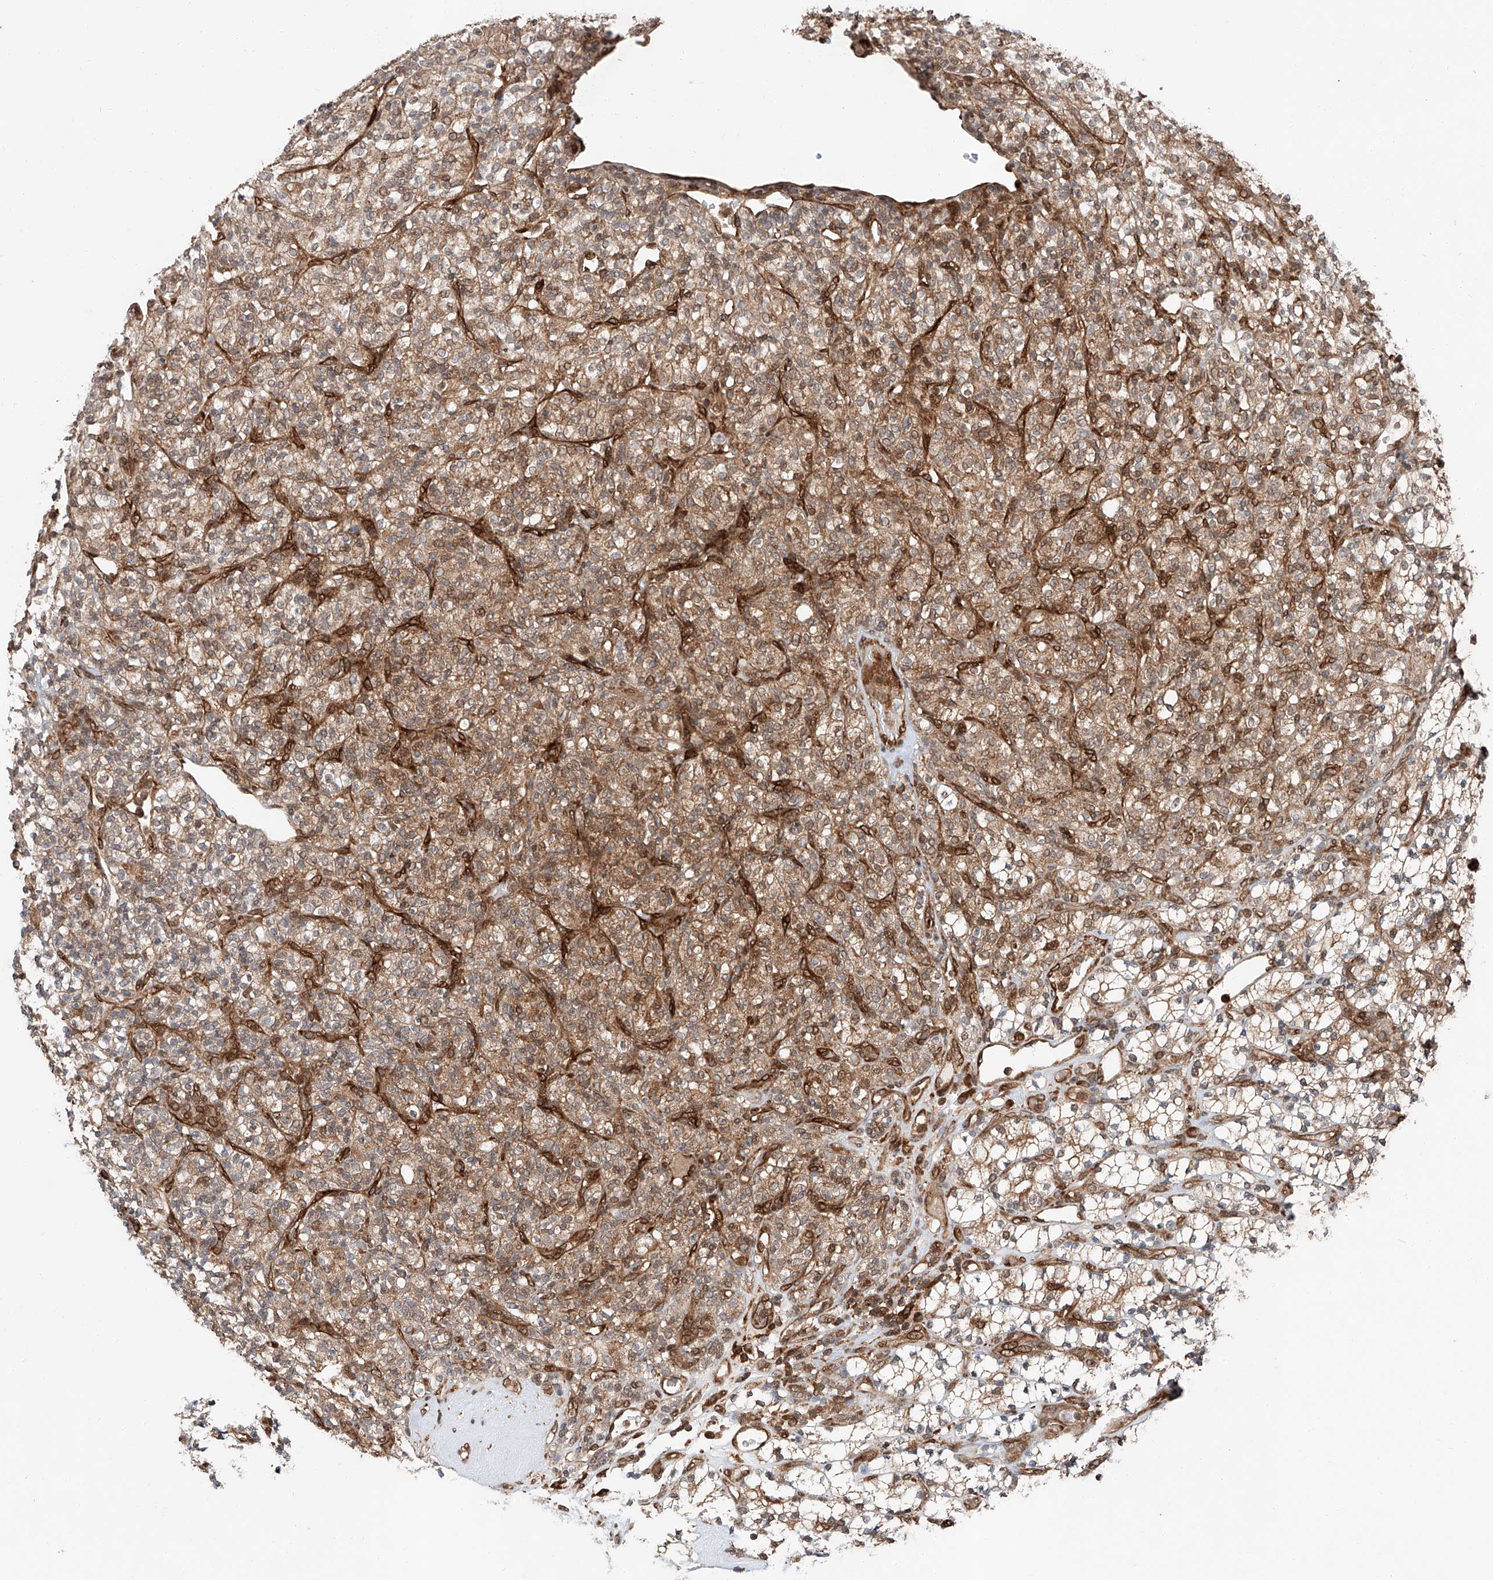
{"staining": {"intensity": "moderate", "quantity": "25%-75%", "location": "cytoplasmic/membranous"}, "tissue": "renal cancer", "cell_type": "Tumor cells", "image_type": "cancer", "snomed": [{"axis": "morphology", "description": "Adenocarcinoma, NOS"}, {"axis": "topography", "description": "Kidney"}], "caption": "The image shows immunohistochemical staining of renal cancer (adenocarcinoma). There is moderate cytoplasmic/membranous positivity is appreciated in about 25%-75% of tumor cells.", "gene": "ZFP28", "patient": {"sex": "male", "age": 77}}